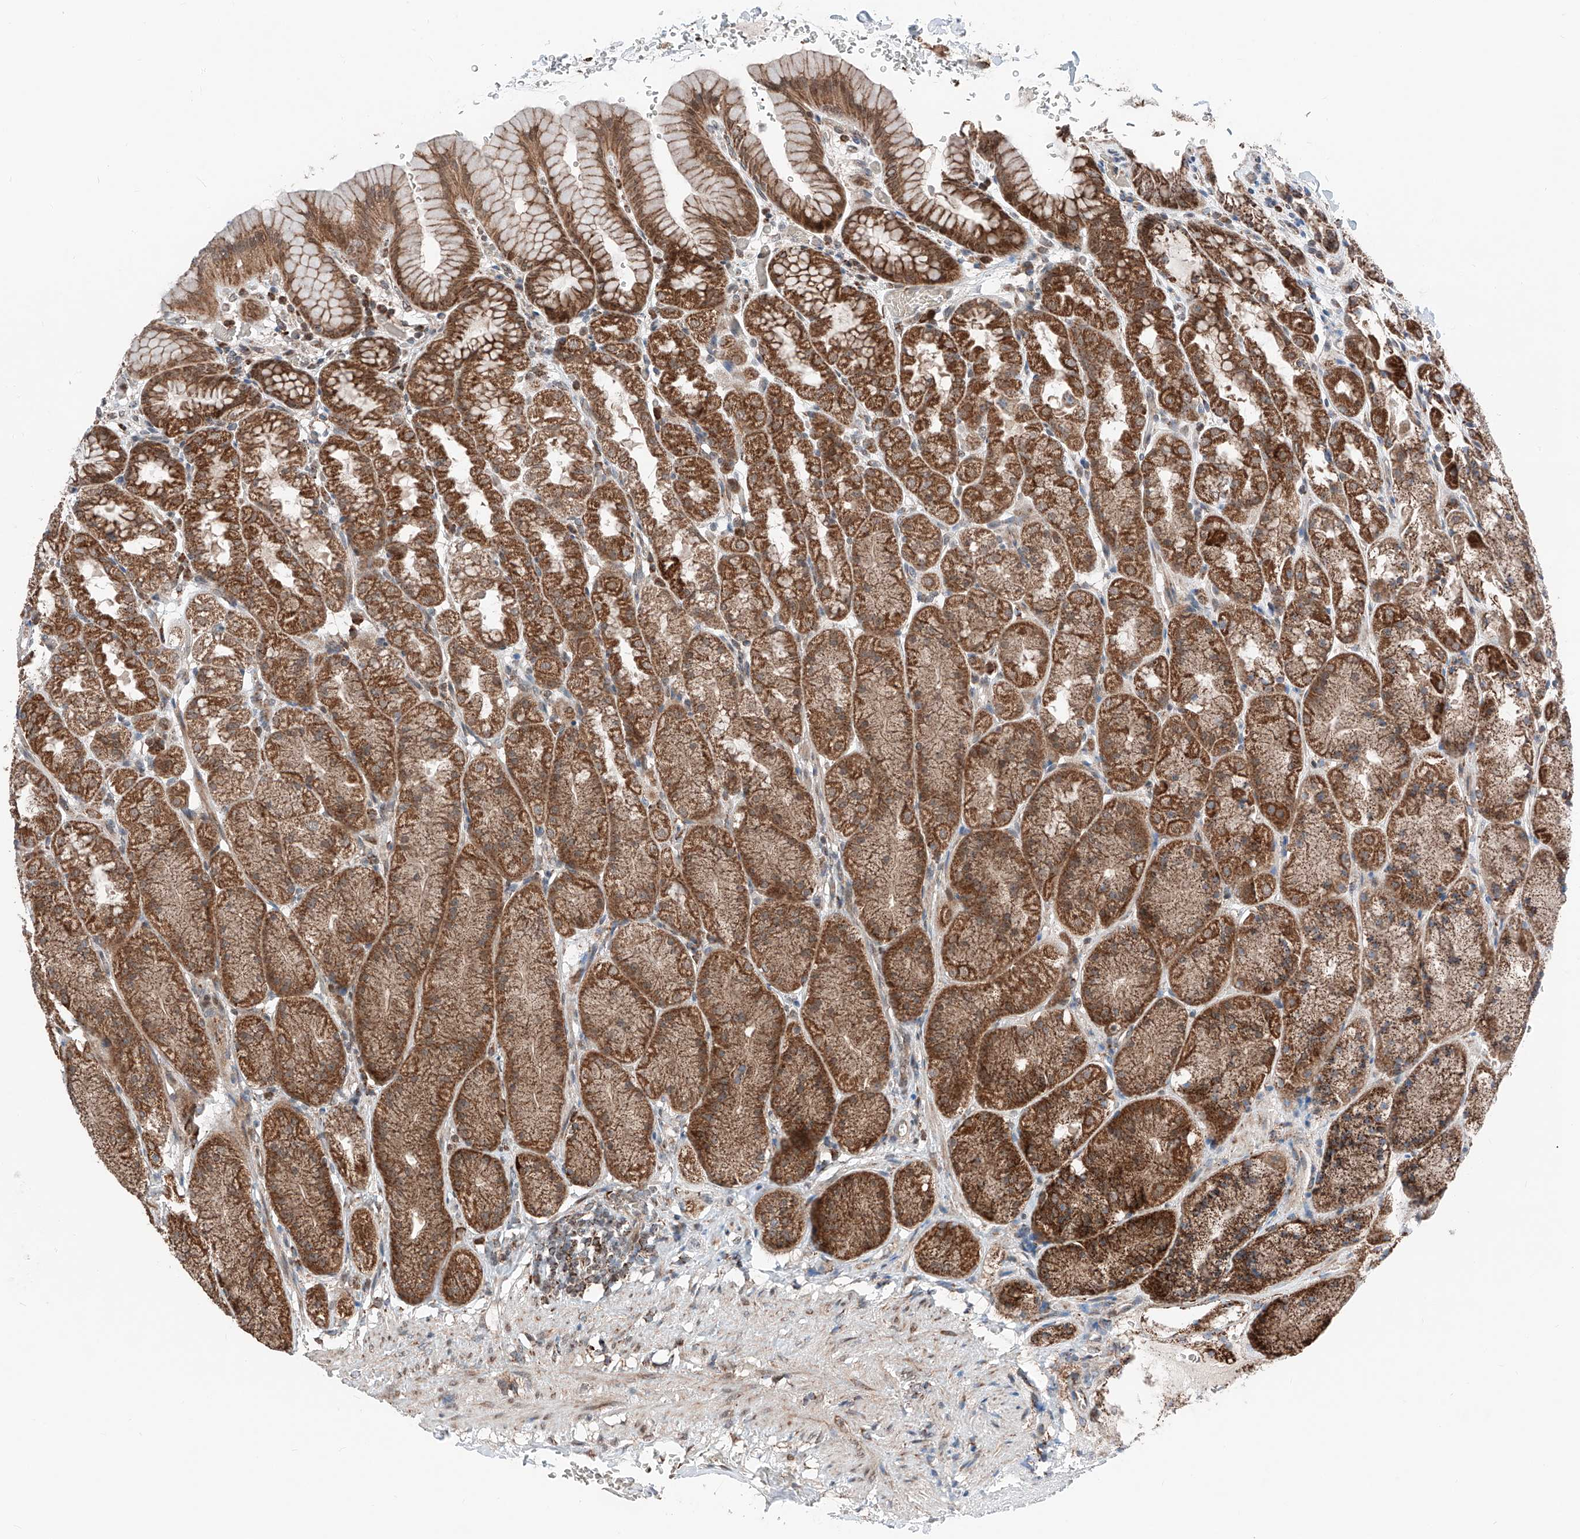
{"staining": {"intensity": "strong", "quantity": ">75%", "location": "cytoplasmic/membranous"}, "tissue": "stomach", "cell_type": "Glandular cells", "image_type": "normal", "snomed": [{"axis": "morphology", "description": "Normal tissue, NOS"}, {"axis": "topography", "description": "Stomach"}], "caption": "The immunohistochemical stain labels strong cytoplasmic/membranous staining in glandular cells of unremarkable stomach. The protein is shown in brown color, while the nuclei are stained blue.", "gene": "ZSCAN29", "patient": {"sex": "male", "age": 42}}